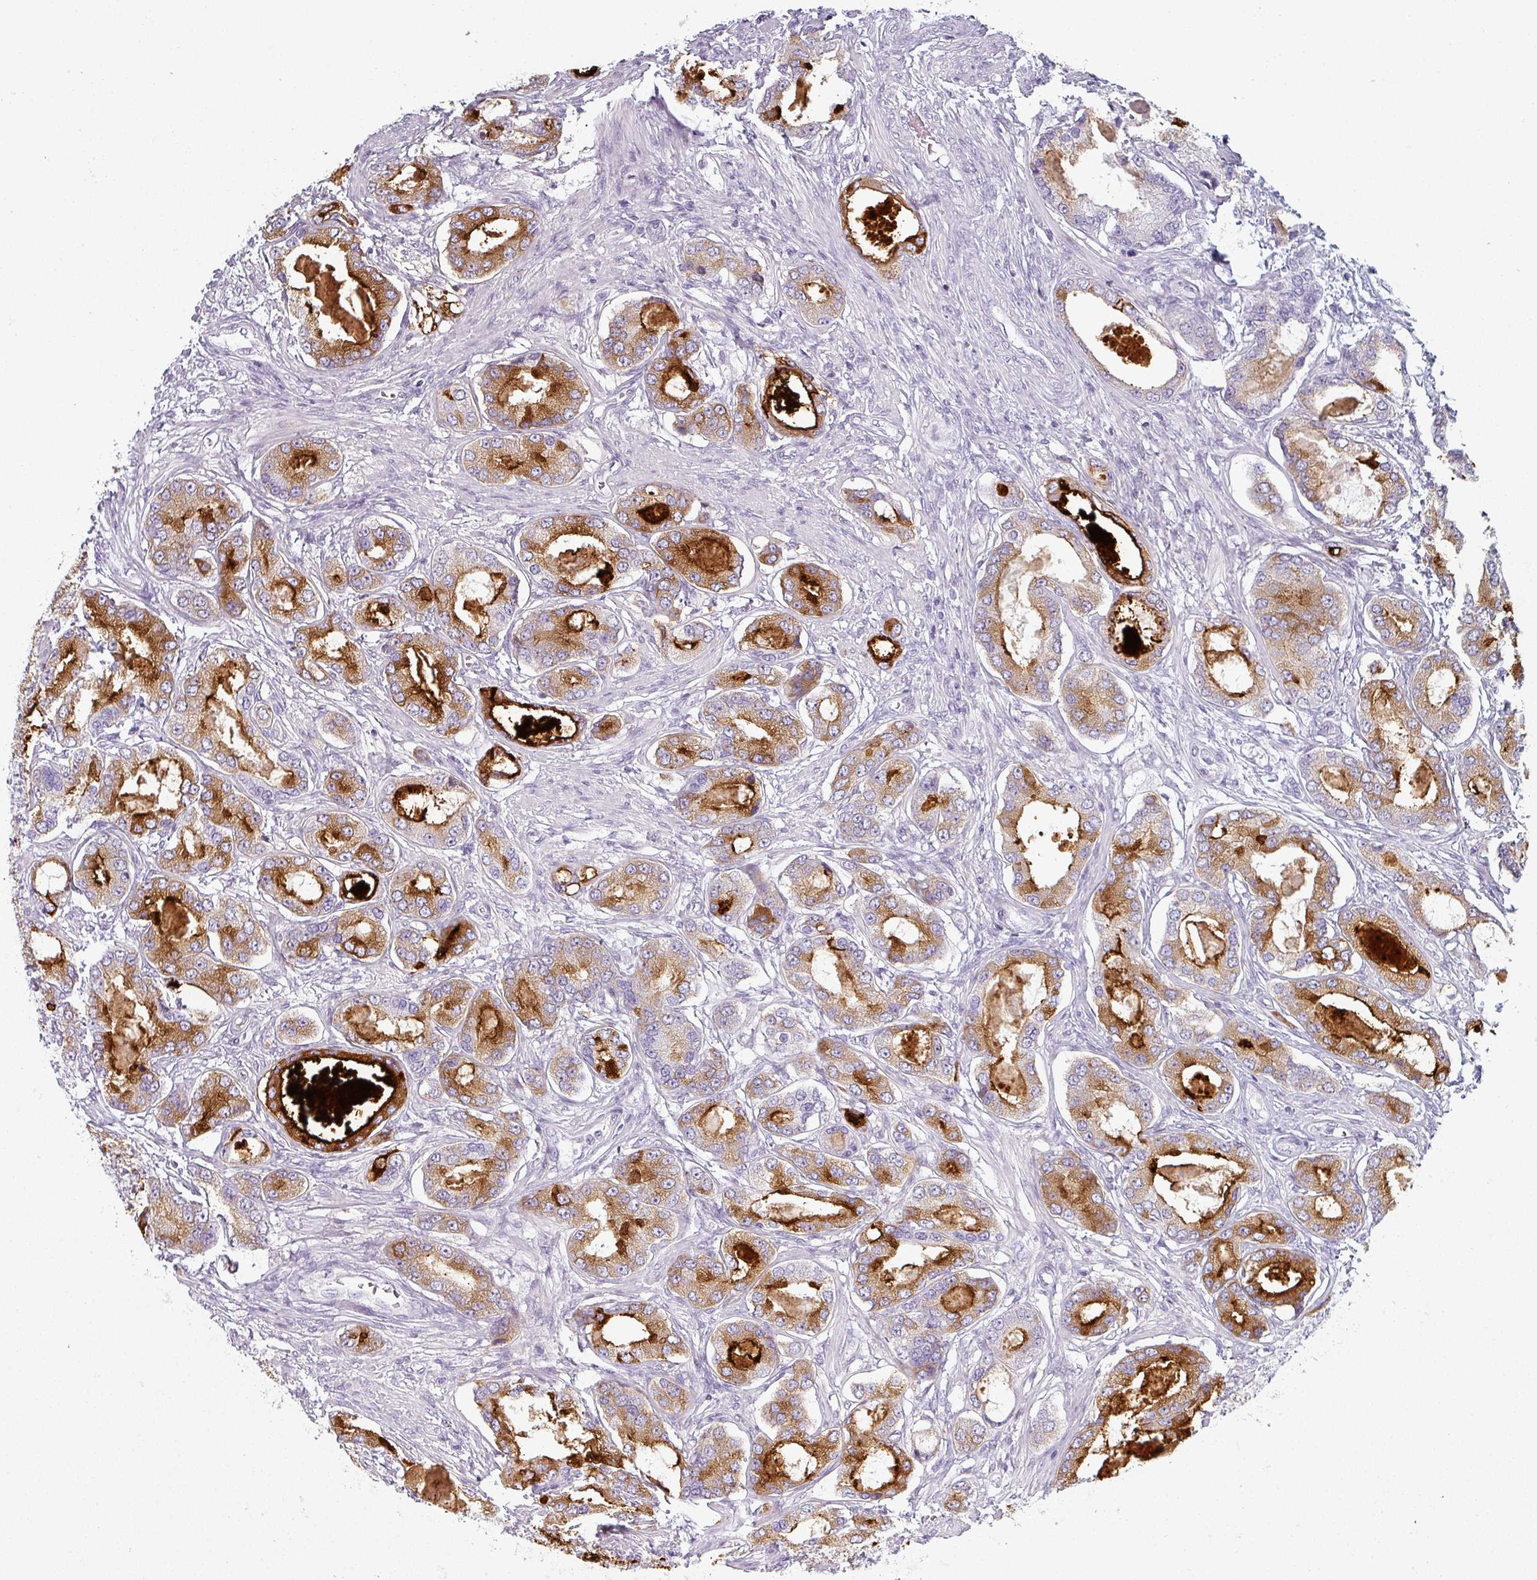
{"staining": {"intensity": "strong", "quantity": "25%-75%", "location": "cytoplasmic/membranous"}, "tissue": "prostate cancer", "cell_type": "Tumor cells", "image_type": "cancer", "snomed": [{"axis": "morphology", "description": "Adenocarcinoma, High grade"}, {"axis": "topography", "description": "Prostate"}], "caption": "Protein analysis of adenocarcinoma (high-grade) (prostate) tissue exhibits strong cytoplasmic/membranous expression in approximately 25%-75% of tumor cells. The staining was performed using DAB (3,3'-diaminobenzidine) to visualize the protein expression in brown, while the nuclei were stained in blue with hematoxylin (Magnification: 20x).", "gene": "SFTPA1", "patient": {"sex": "male", "age": 69}}